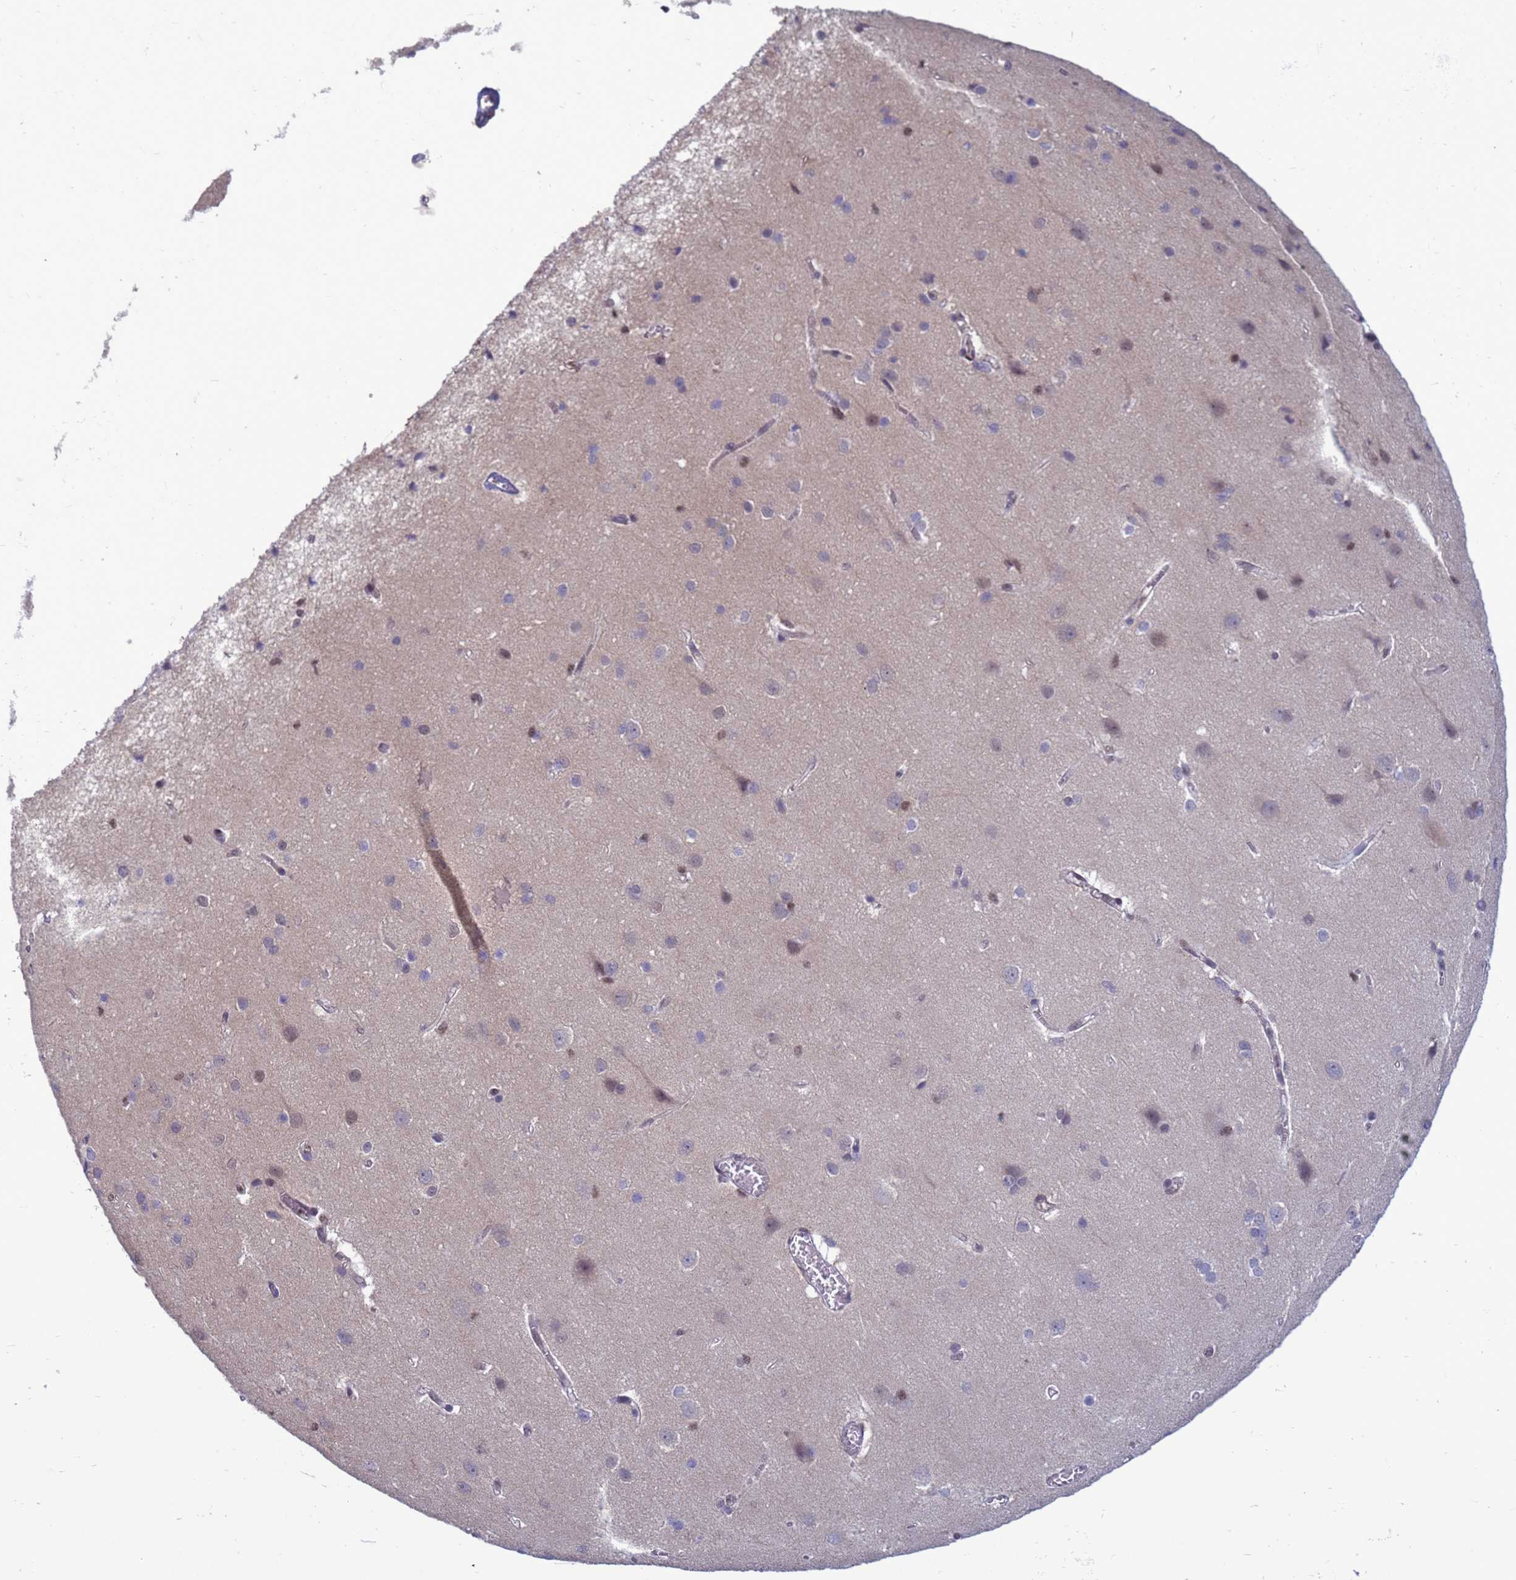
{"staining": {"intensity": "moderate", "quantity": "<25%", "location": "cytoplasmic/membranous,nuclear"}, "tissue": "cerebral cortex", "cell_type": "Endothelial cells", "image_type": "normal", "snomed": [{"axis": "morphology", "description": "Normal tissue, NOS"}, {"axis": "topography", "description": "Cerebral cortex"}], "caption": "Protein staining of benign cerebral cortex exhibits moderate cytoplasmic/membranous,nuclear expression in about <25% of endothelial cells. (DAB (3,3'-diaminobenzidine) IHC with brightfield microscopy, high magnification).", "gene": "NSL1", "patient": {"sex": "male", "age": 37}}